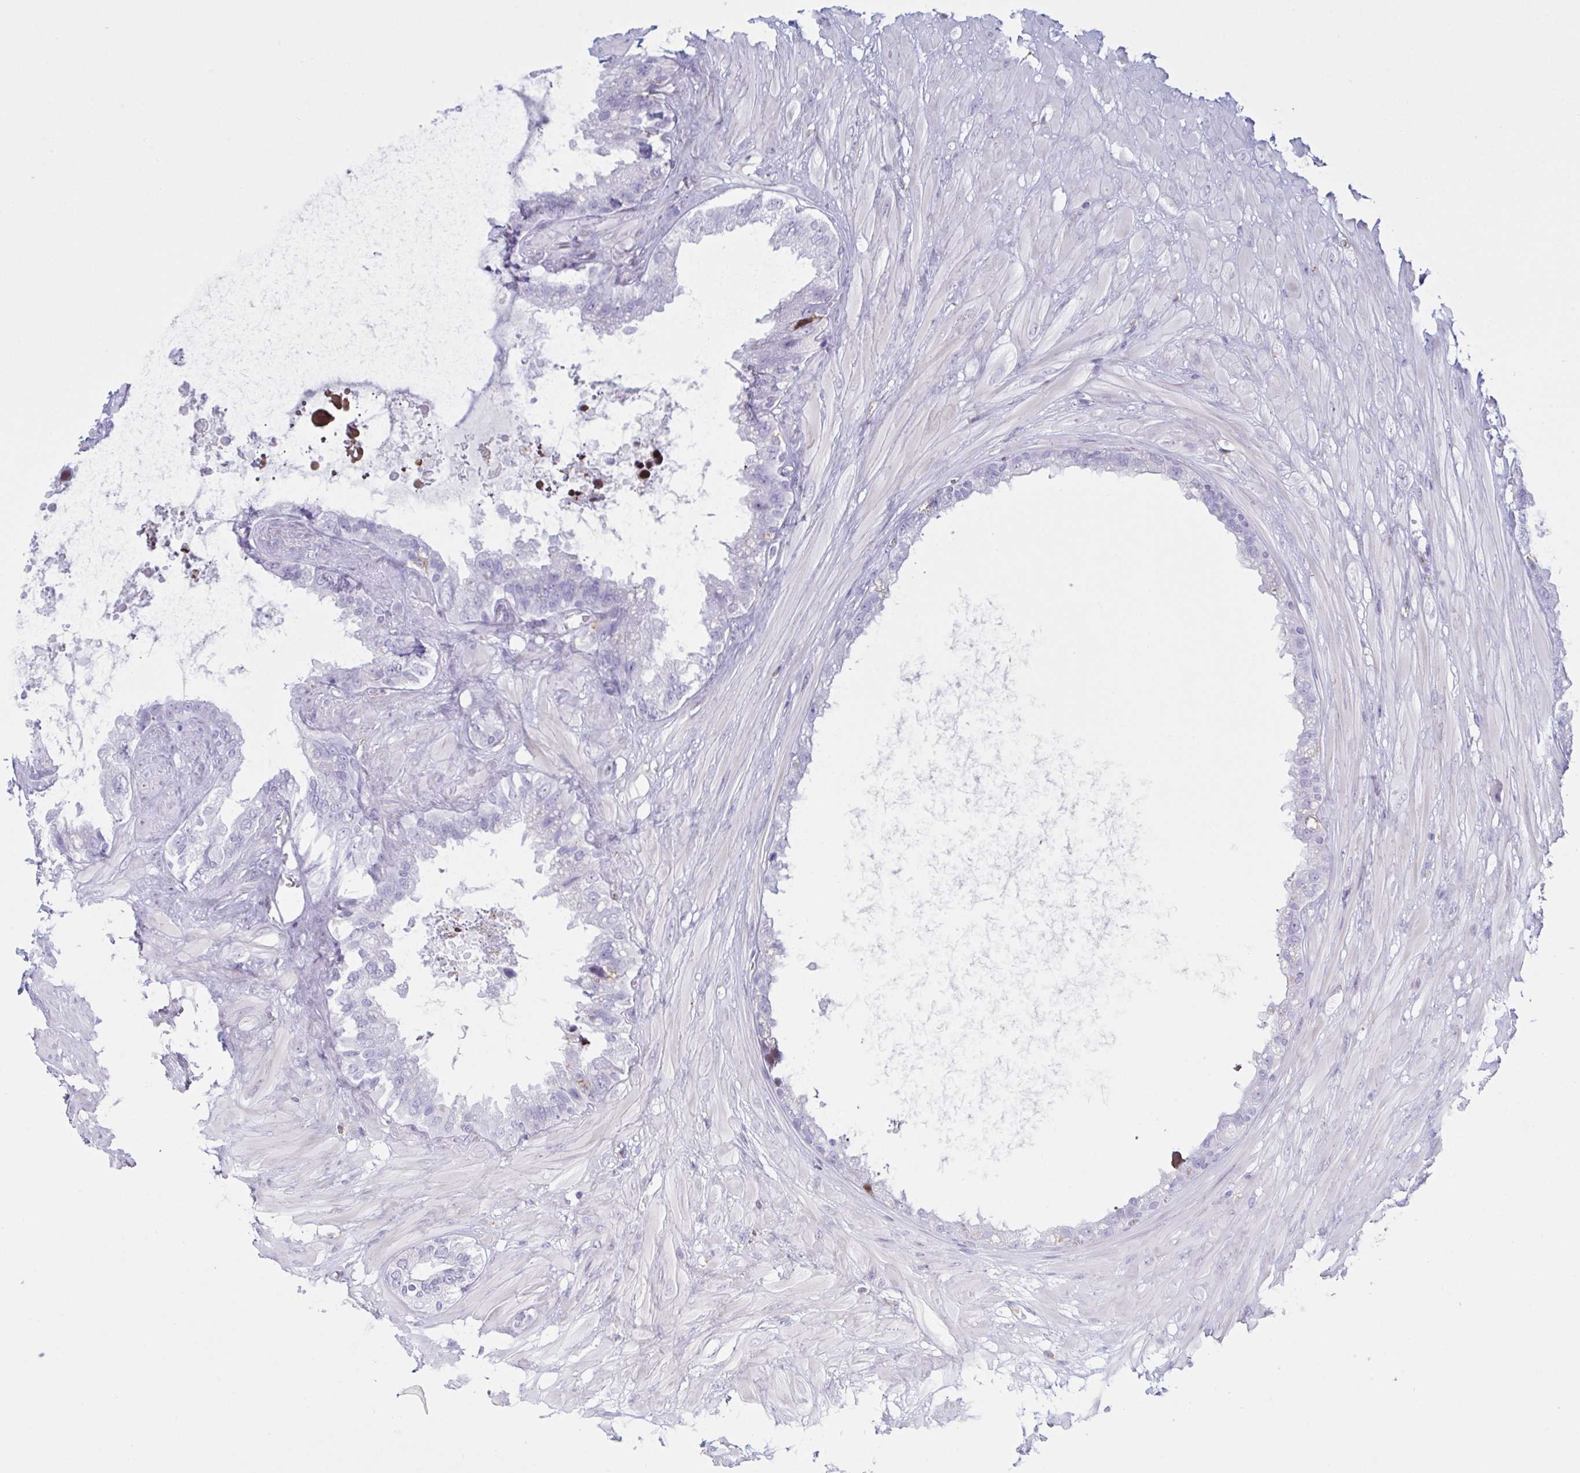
{"staining": {"intensity": "negative", "quantity": "none", "location": "none"}, "tissue": "seminal vesicle", "cell_type": "Glandular cells", "image_type": "normal", "snomed": [{"axis": "morphology", "description": "Normal tissue, NOS"}, {"axis": "topography", "description": "Seminal veicle"}, {"axis": "topography", "description": "Peripheral nerve tissue"}], "caption": "Immunohistochemical staining of unremarkable seminal vesicle displays no significant expression in glandular cells. The staining is performed using DAB (3,3'-diaminobenzidine) brown chromogen with nuclei counter-stained in using hematoxylin.", "gene": "MYO1F", "patient": {"sex": "male", "age": 76}}